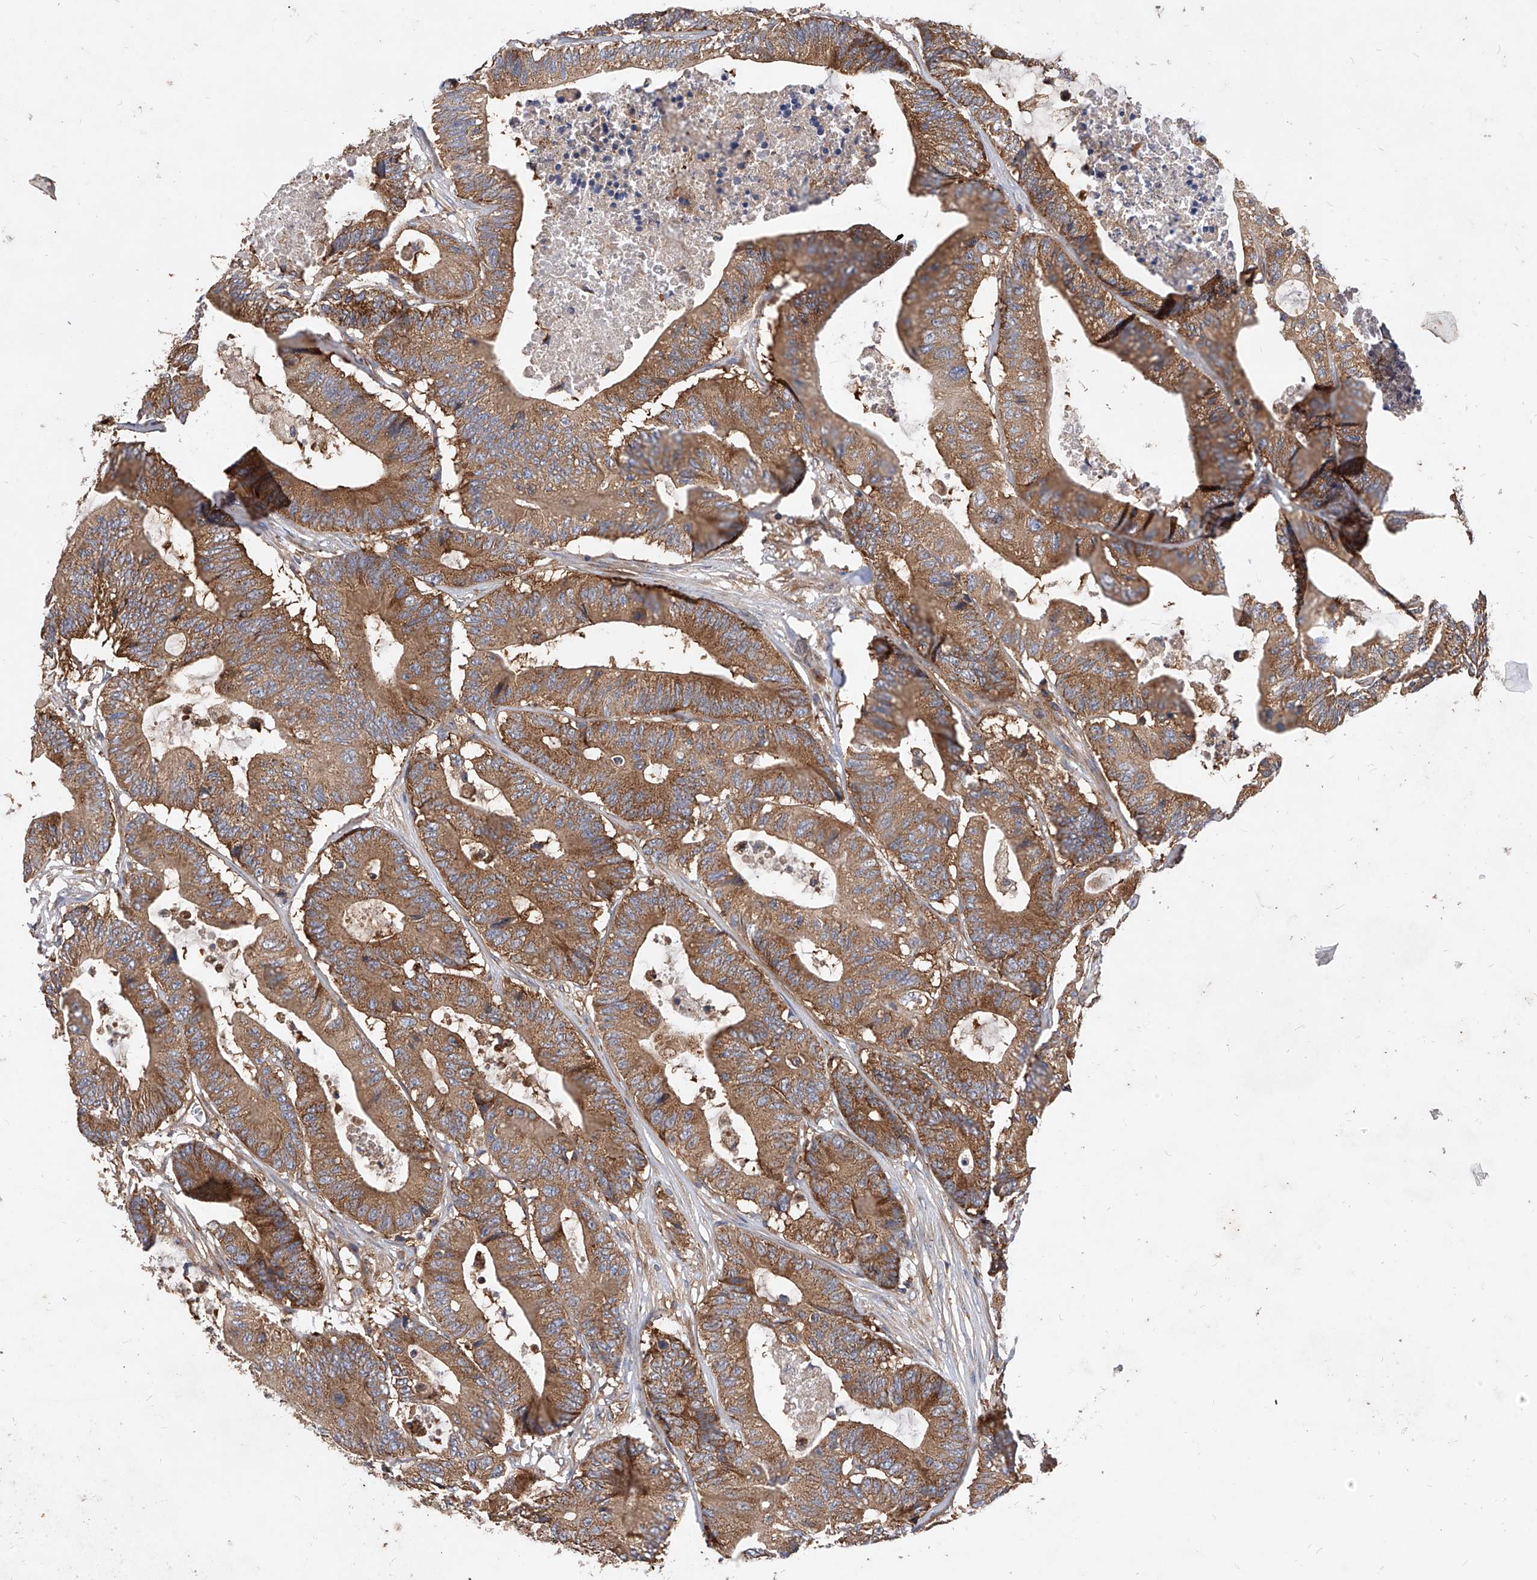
{"staining": {"intensity": "moderate", "quantity": ">75%", "location": "cytoplasmic/membranous"}, "tissue": "colorectal cancer", "cell_type": "Tumor cells", "image_type": "cancer", "snomed": [{"axis": "morphology", "description": "Adenocarcinoma, NOS"}, {"axis": "topography", "description": "Colon"}], "caption": "Colorectal cancer (adenocarcinoma) stained with a brown dye demonstrates moderate cytoplasmic/membranous positive positivity in about >75% of tumor cells.", "gene": "CFAP410", "patient": {"sex": "female", "age": 84}}